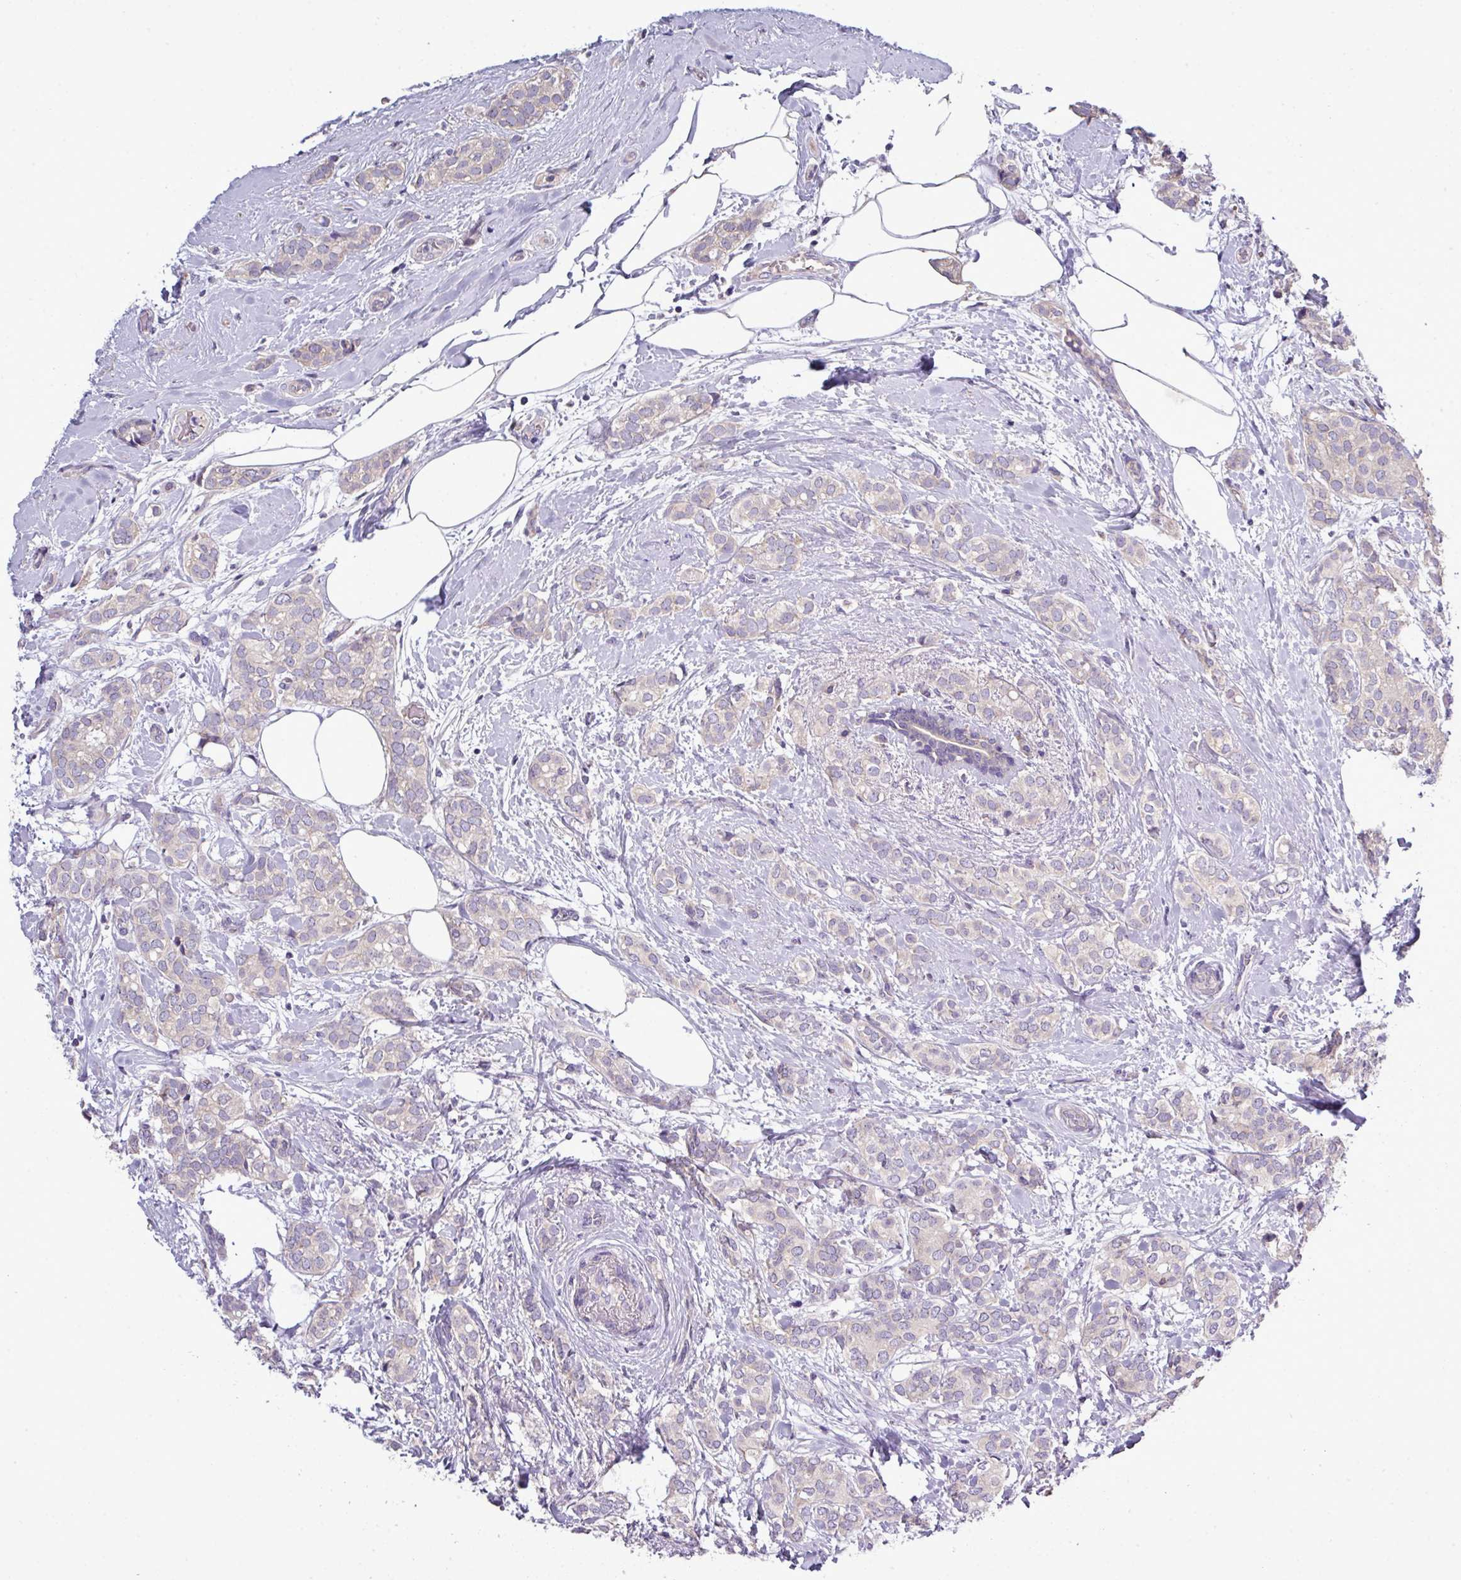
{"staining": {"intensity": "negative", "quantity": "none", "location": "none"}, "tissue": "breast cancer", "cell_type": "Tumor cells", "image_type": "cancer", "snomed": [{"axis": "morphology", "description": "Duct carcinoma"}, {"axis": "topography", "description": "Breast"}], "caption": "DAB immunohistochemical staining of infiltrating ductal carcinoma (breast) exhibits no significant staining in tumor cells.", "gene": "AGAP5", "patient": {"sex": "female", "age": 73}}